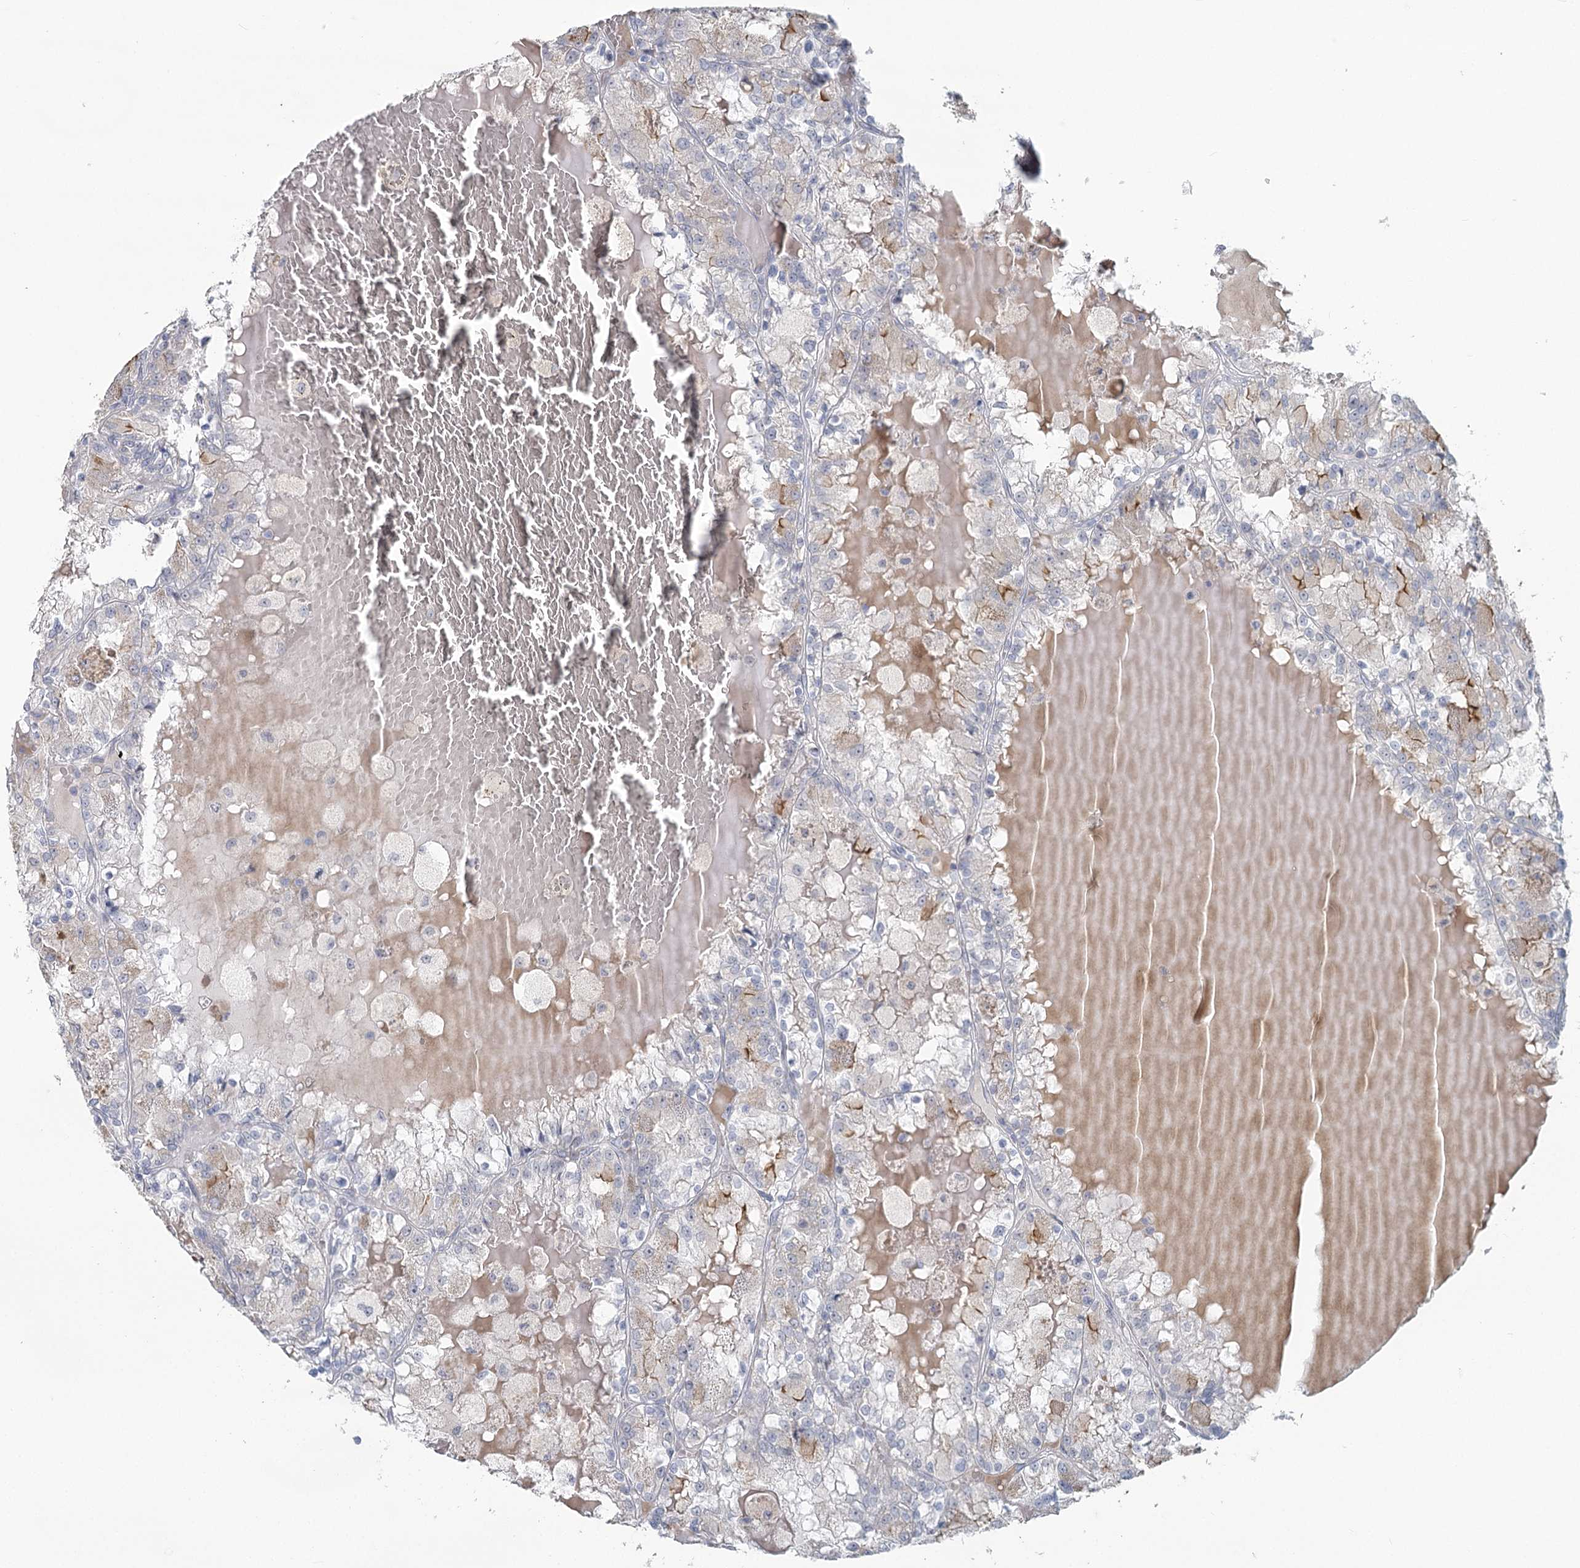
{"staining": {"intensity": "negative", "quantity": "none", "location": "none"}, "tissue": "renal cancer", "cell_type": "Tumor cells", "image_type": "cancer", "snomed": [{"axis": "morphology", "description": "Adenocarcinoma, NOS"}, {"axis": "topography", "description": "Kidney"}], "caption": "IHC of human renal adenocarcinoma demonstrates no expression in tumor cells.", "gene": "SLC9A3", "patient": {"sex": "female", "age": 56}}